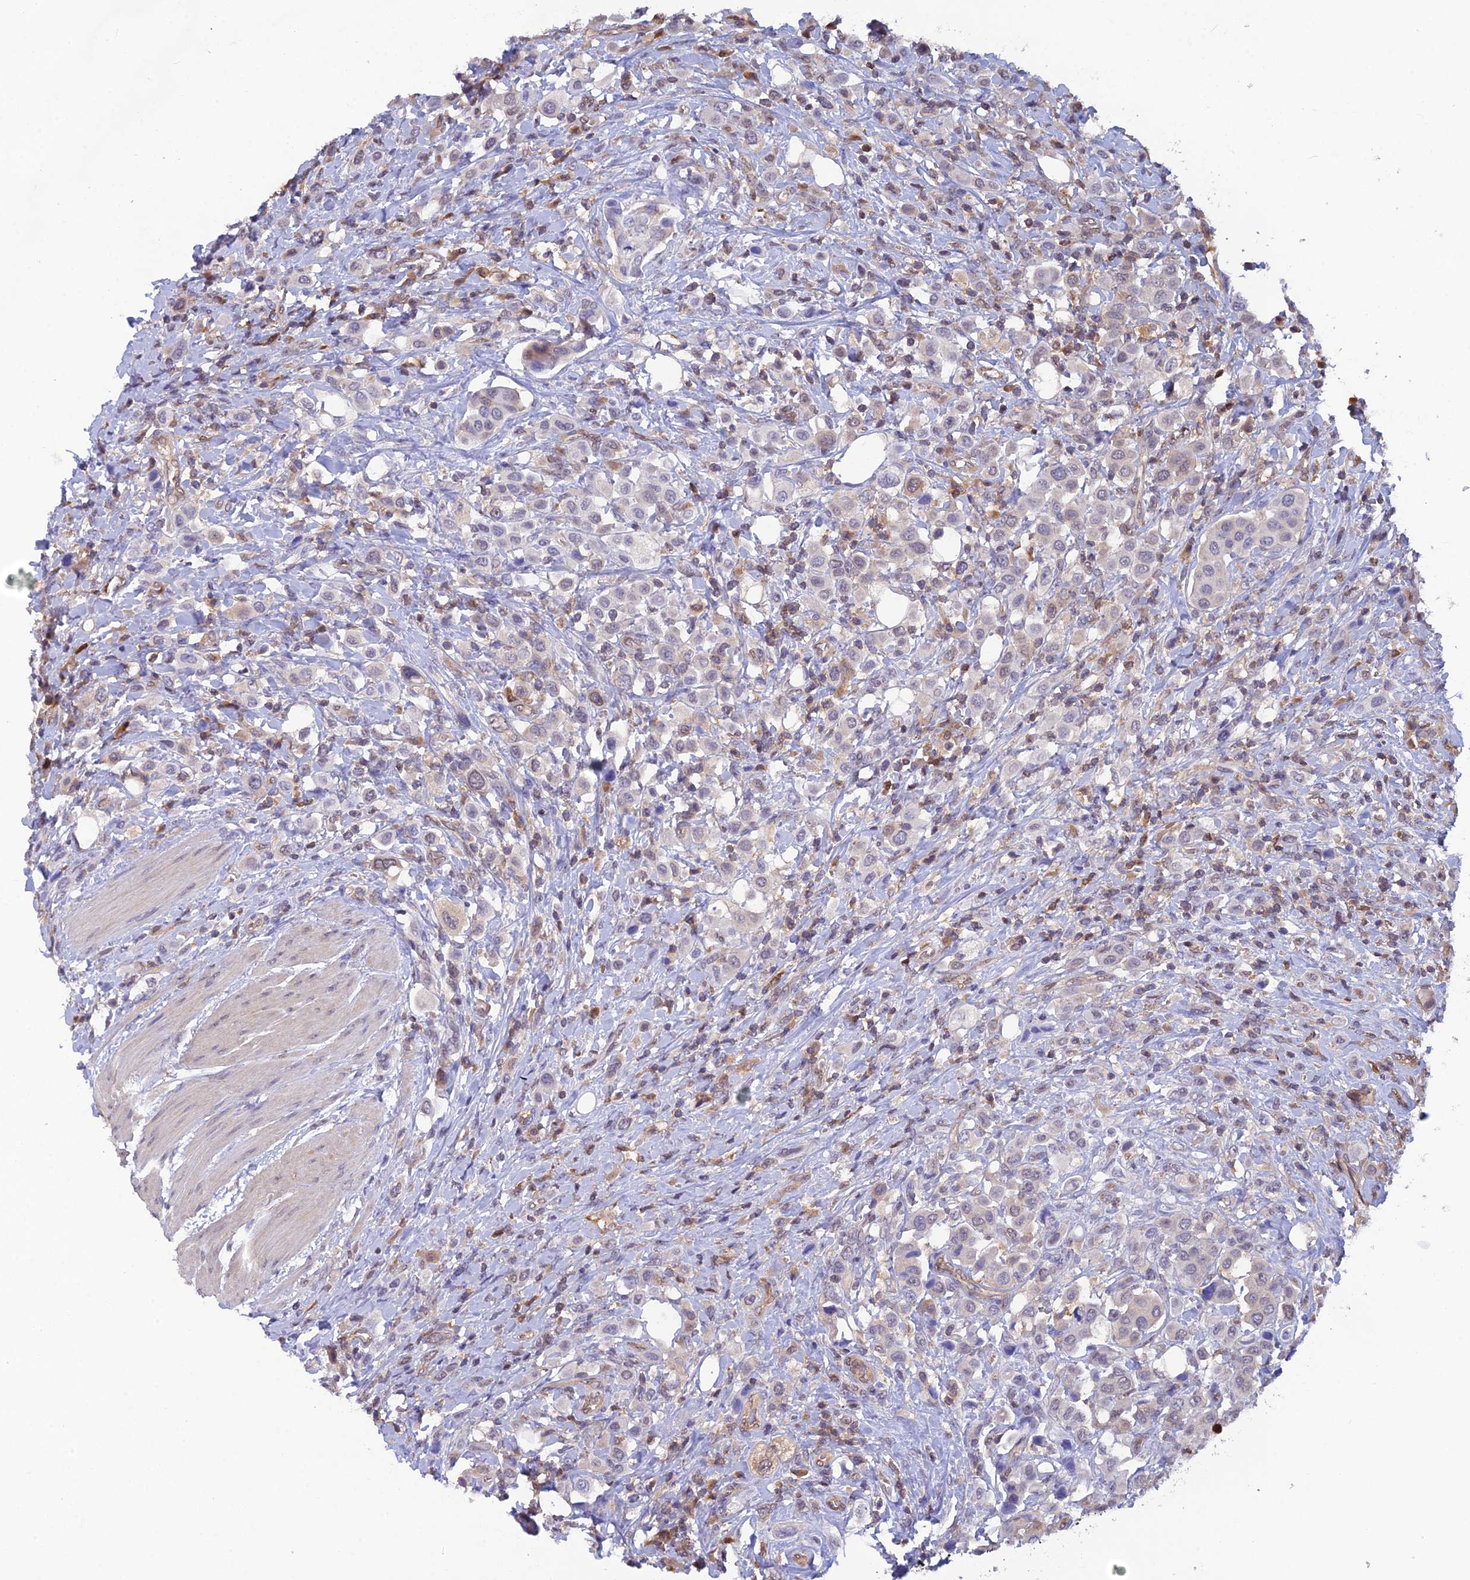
{"staining": {"intensity": "negative", "quantity": "none", "location": "none"}, "tissue": "urothelial cancer", "cell_type": "Tumor cells", "image_type": "cancer", "snomed": [{"axis": "morphology", "description": "Urothelial carcinoma, High grade"}, {"axis": "topography", "description": "Urinary bladder"}], "caption": "Immunohistochemical staining of urothelial cancer shows no significant expression in tumor cells. (IHC, brightfield microscopy, high magnification).", "gene": "HINT1", "patient": {"sex": "male", "age": 50}}